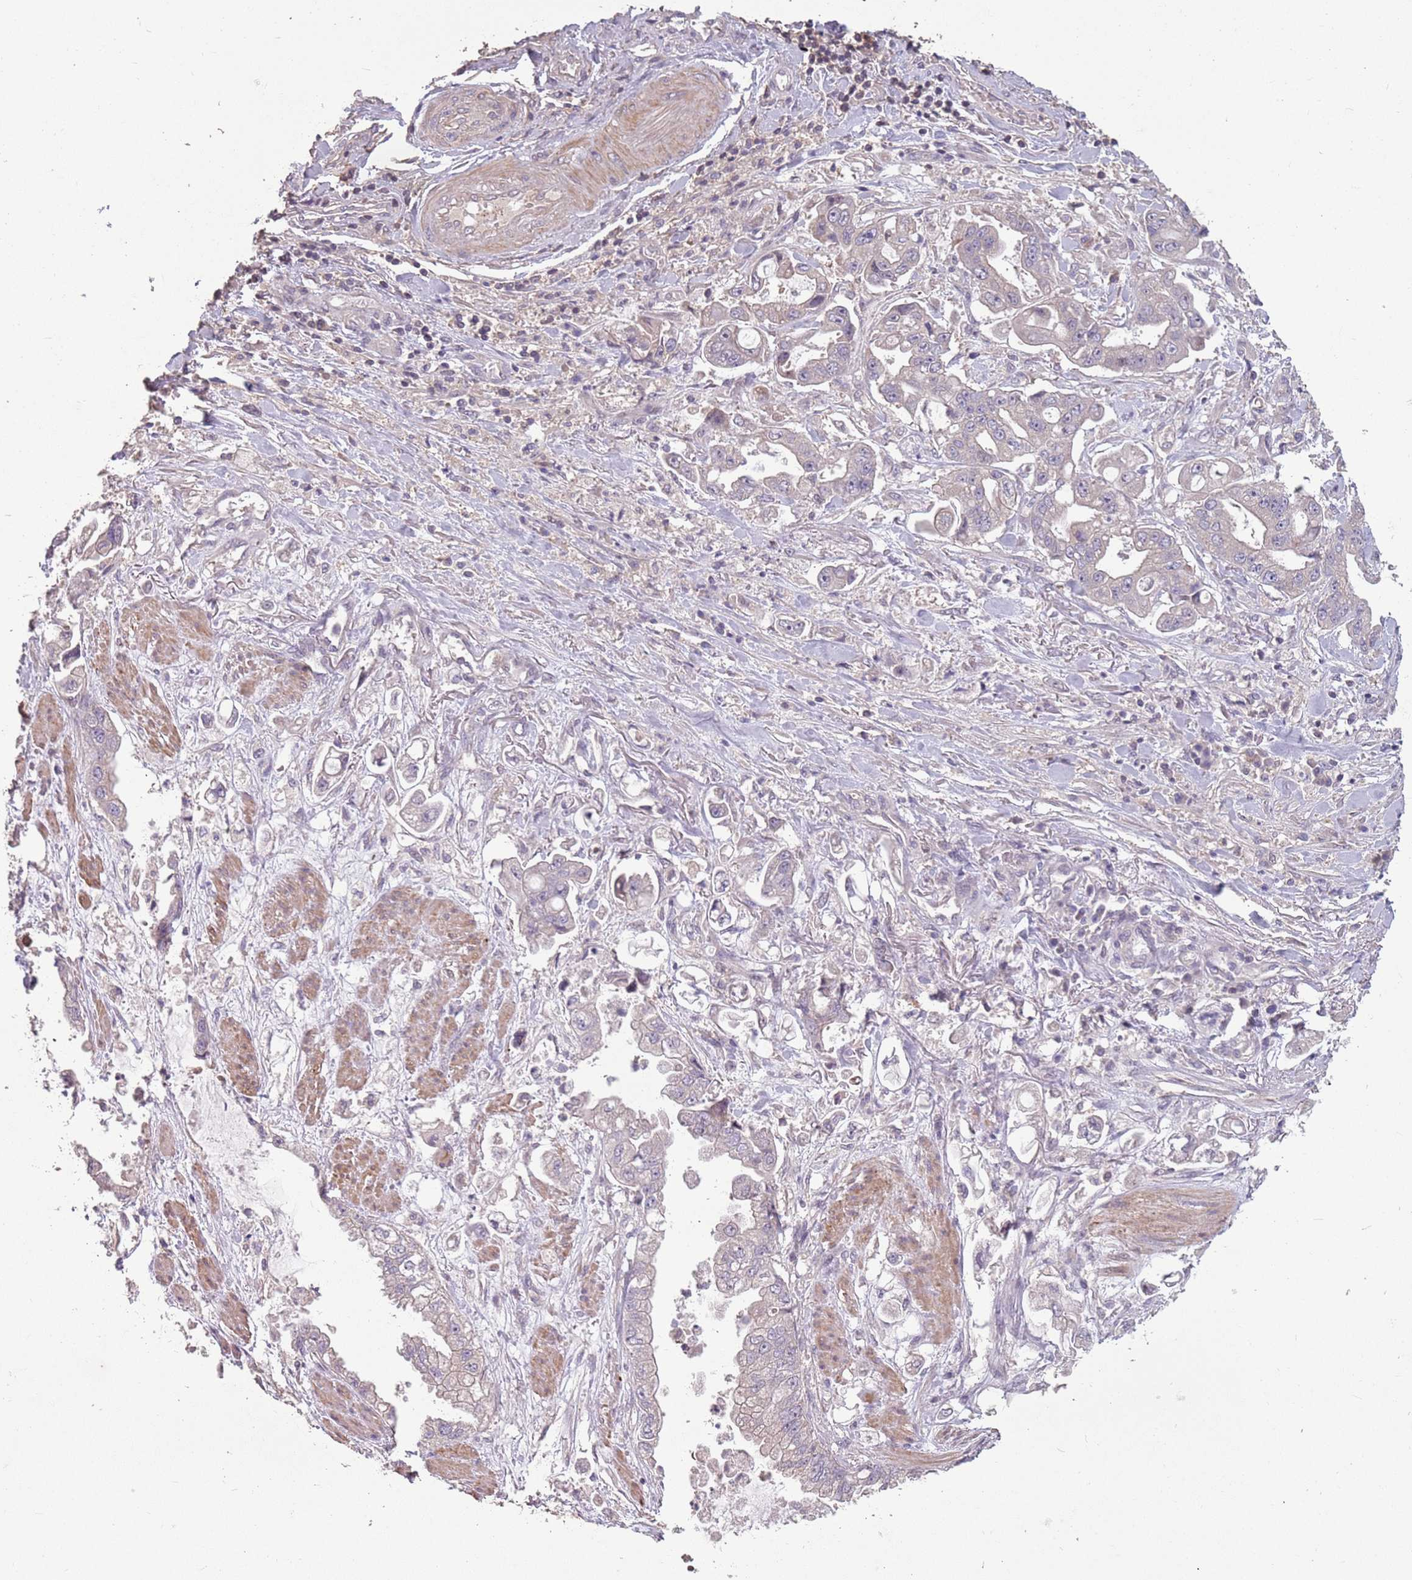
{"staining": {"intensity": "weak", "quantity": "25%-75%", "location": "cytoplasmic/membranous"}, "tissue": "stomach cancer", "cell_type": "Tumor cells", "image_type": "cancer", "snomed": [{"axis": "morphology", "description": "Adenocarcinoma, NOS"}, {"axis": "topography", "description": "Stomach"}], "caption": "An image of human adenocarcinoma (stomach) stained for a protein exhibits weak cytoplasmic/membranous brown staining in tumor cells. (Stains: DAB in brown, nuclei in blue, Microscopy: brightfield microscopy at high magnification).", "gene": "MBD3L1", "patient": {"sex": "male", "age": 62}}